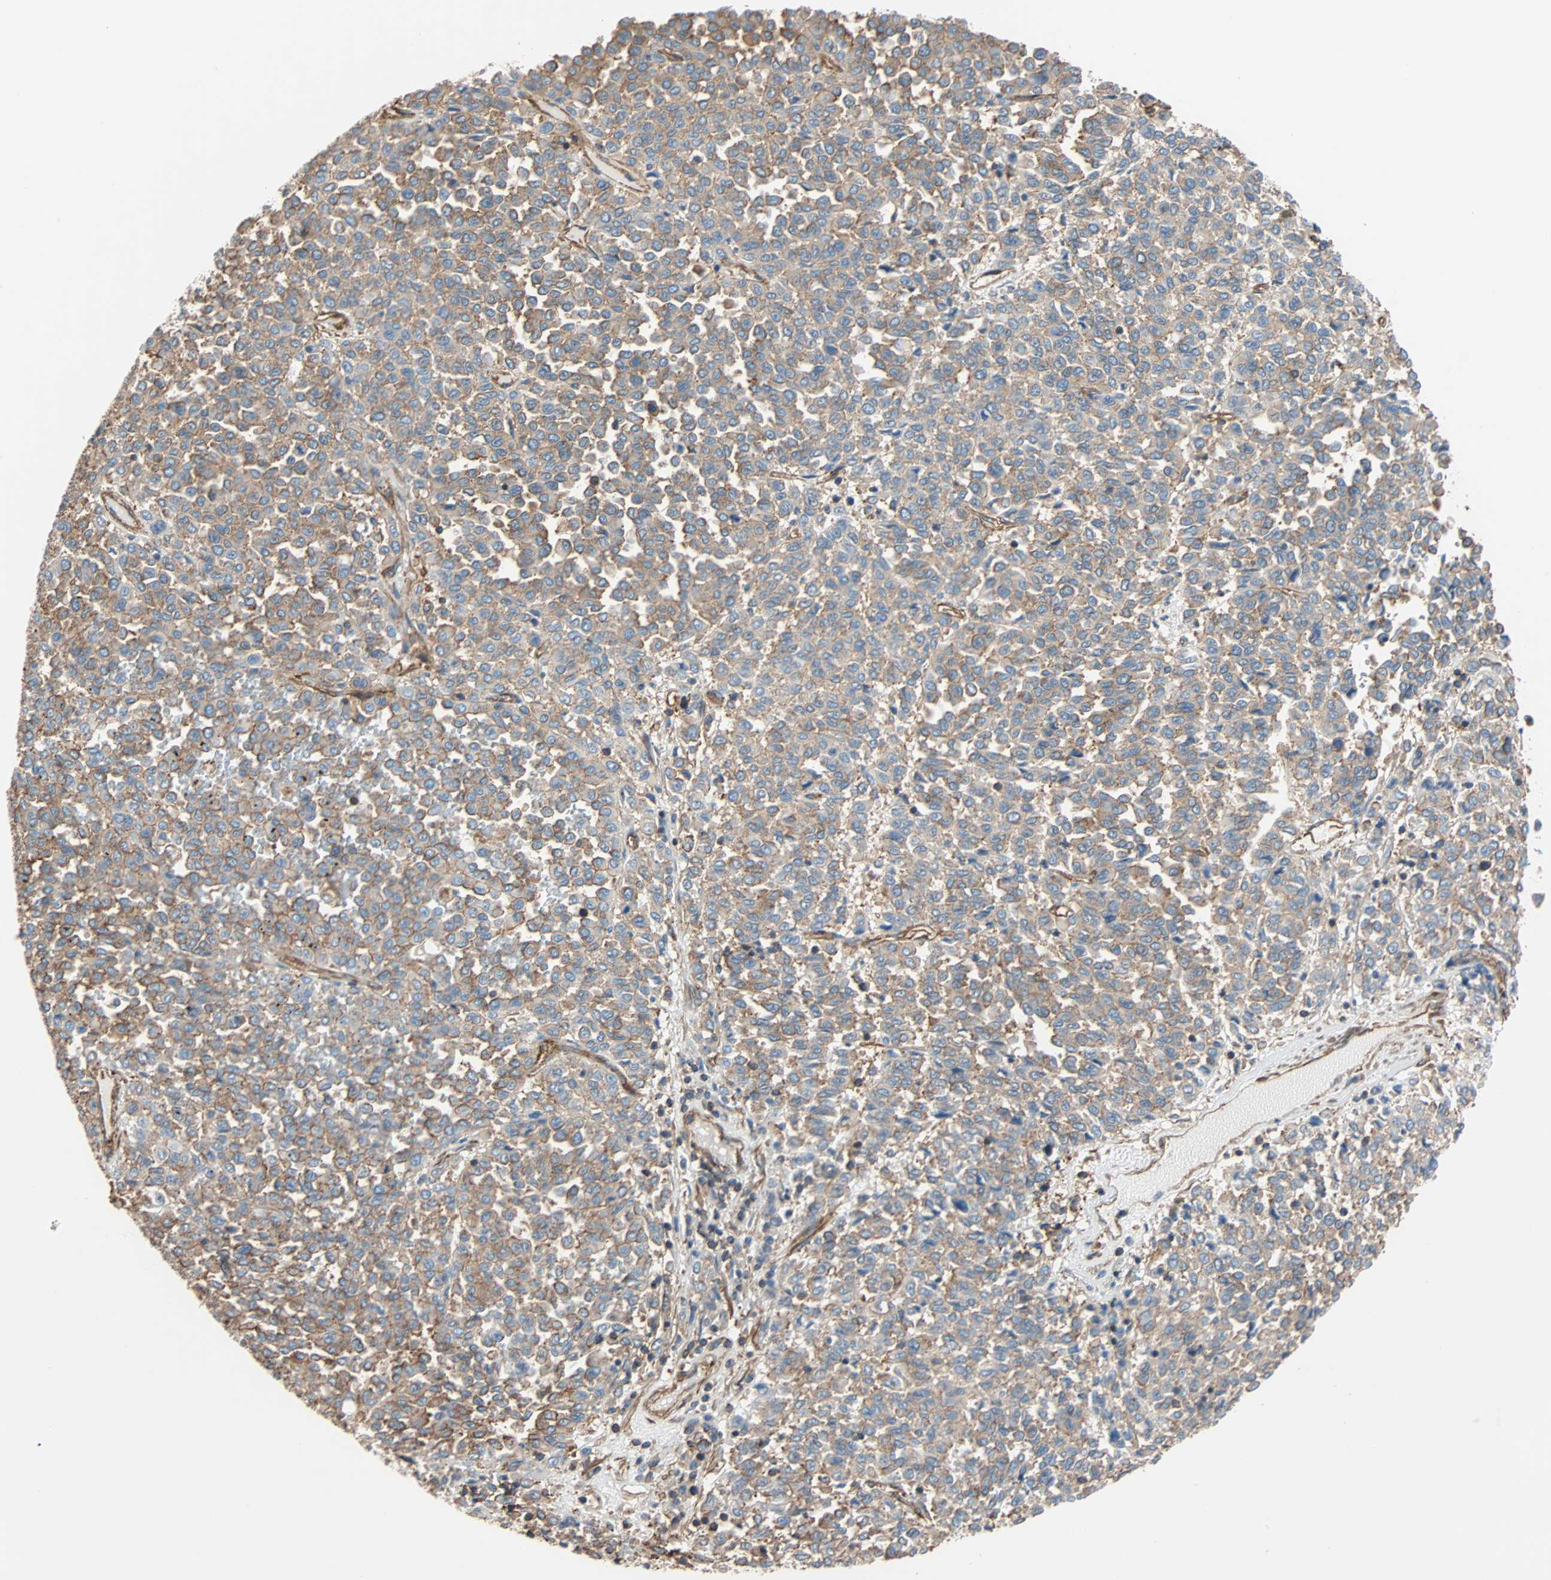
{"staining": {"intensity": "weak", "quantity": "25%-75%", "location": "cytoplasmic/membranous"}, "tissue": "melanoma", "cell_type": "Tumor cells", "image_type": "cancer", "snomed": [{"axis": "morphology", "description": "Malignant melanoma, Metastatic site"}, {"axis": "topography", "description": "Pancreas"}], "caption": "Malignant melanoma (metastatic site) tissue demonstrates weak cytoplasmic/membranous positivity in about 25%-75% of tumor cells, visualized by immunohistochemistry. Immunohistochemistry (ihc) stains the protein of interest in brown and the nuclei are stained blue.", "gene": "GALNT10", "patient": {"sex": "female", "age": 30}}